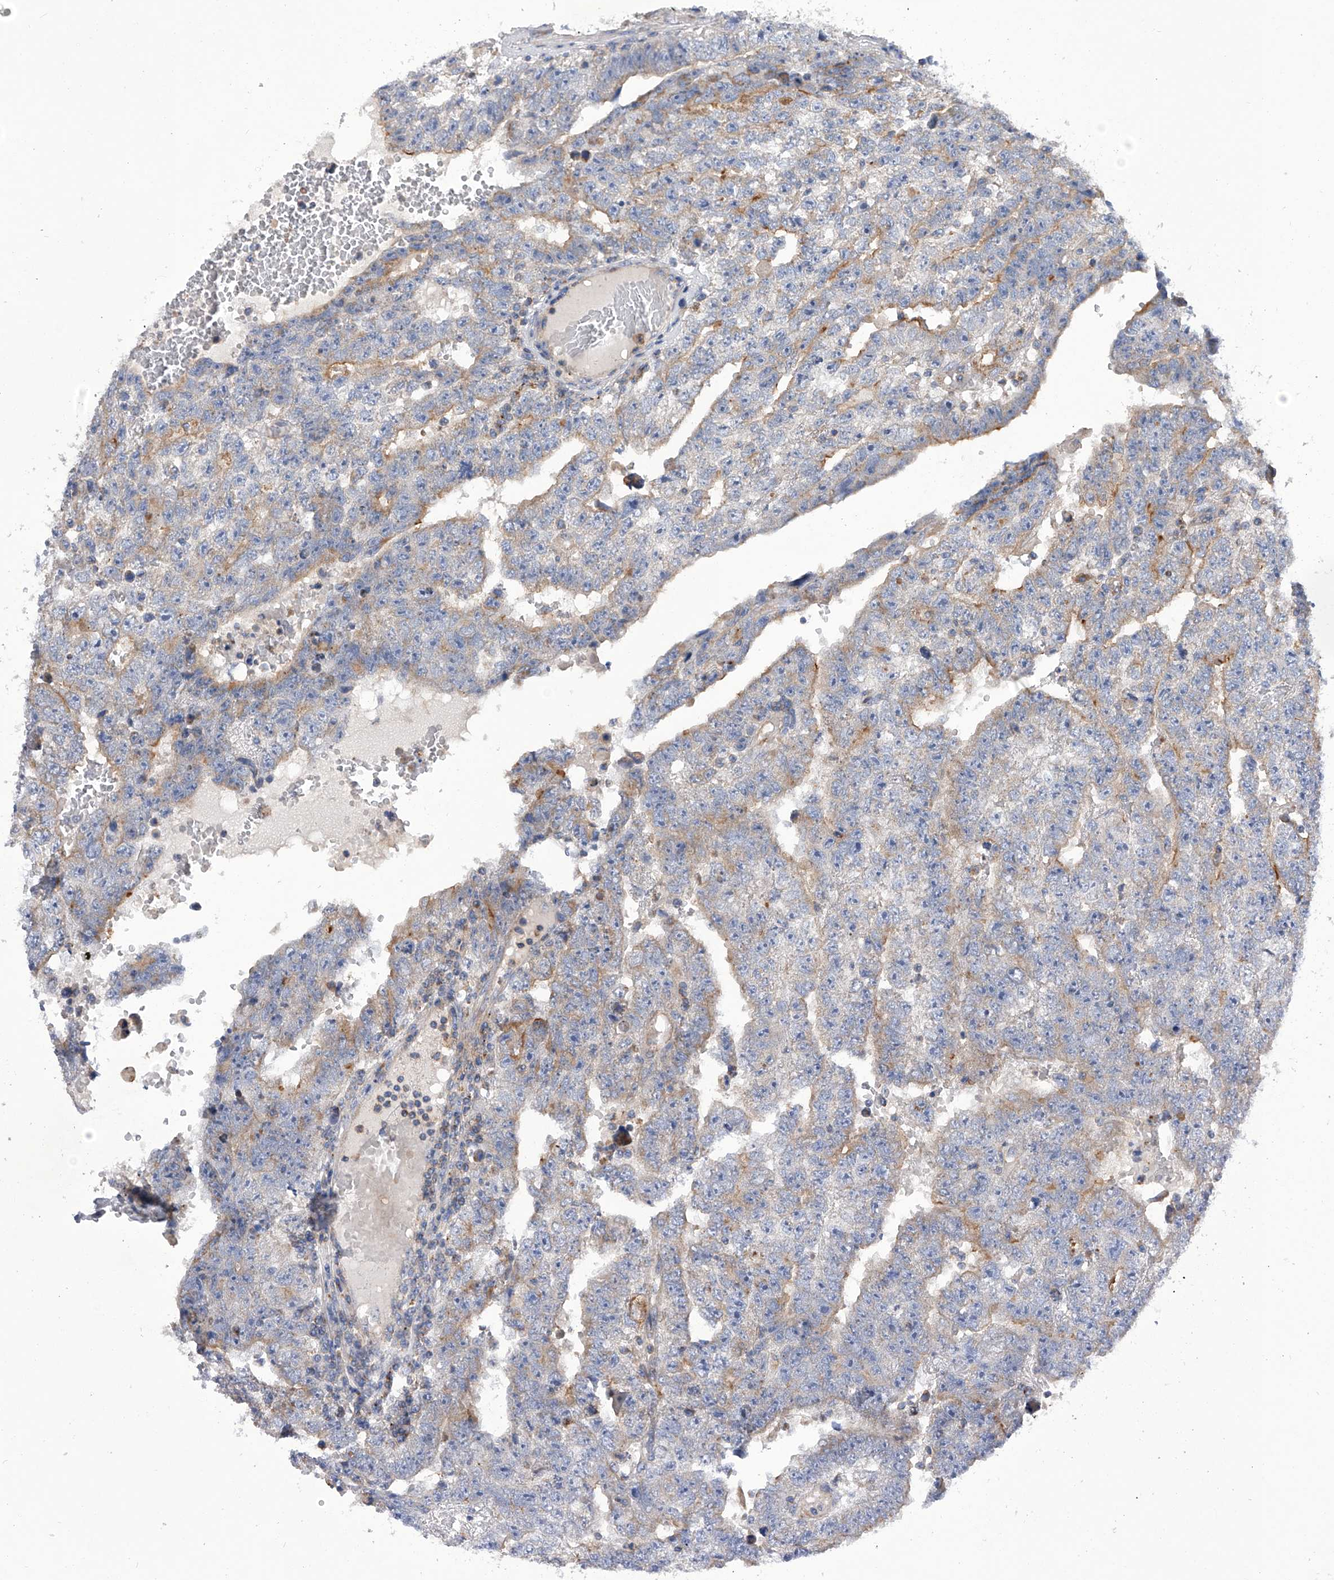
{"staining": {"intensity": "moderate", "quantity": "<25%", "location": "cytoplasmic/membranous"}, "tissue": "testis cancer", "cell_type": "Tumor cells", "image_type": "cancer", "snomed": [{"axis": "morphology", "description": "Carcinoma, Embryonal, NOS"}, {"axis": "topography", "description": "Testis"}], "caption": "Protein analysis of testis embryonal carcinoma tissue displays moderate cytoplasmic/membranous staining in approximately <25% of tumor cells.", "gene": "MLYCD", "patient": {"sex": "male", "age": 25}}